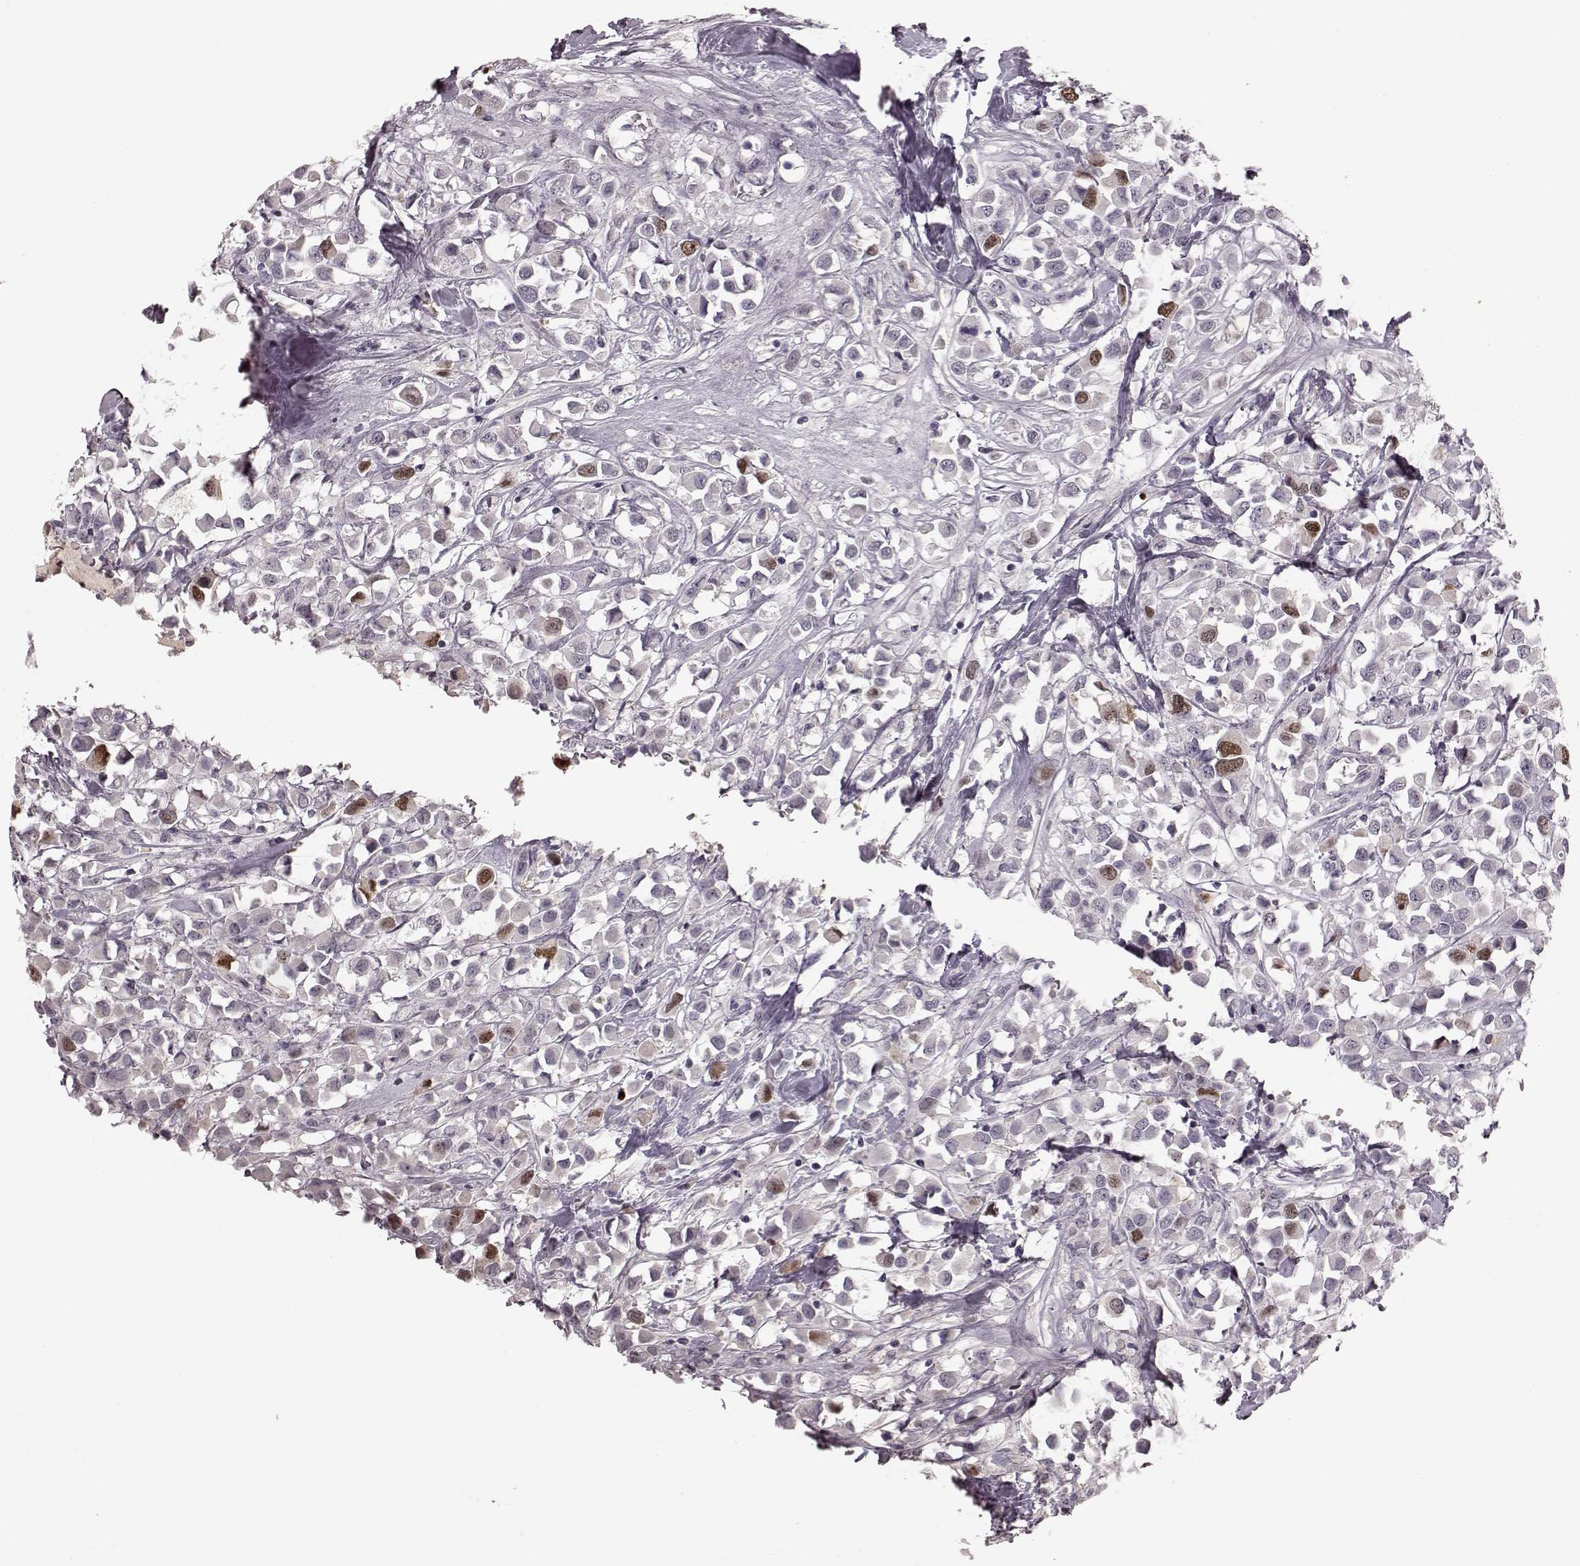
{"staining": {"intensity": "moderate", "quantity": "<25%", "location": "nuclear"}, "tissue": "breast cancer", "cell_type": "Tumor cells", "image_type": "cancer", "snomed": [{"axis": "morphology", "description": "Duct carcinoma"}, {"axis": "topography", "description": "Breast"}], "caption": "Moderate nuclear protein expression is seen in about <25% of tumor cells in intraductal carcinoma (breast). The protein is stained brown, and the nuclei are stained in blue (DAB (3,3'-diaminobenzidine) IHC with brightfield microscopy, high magnification).", "gene": "CCNA2", "patient": {"sex": "female", "age": 61}}